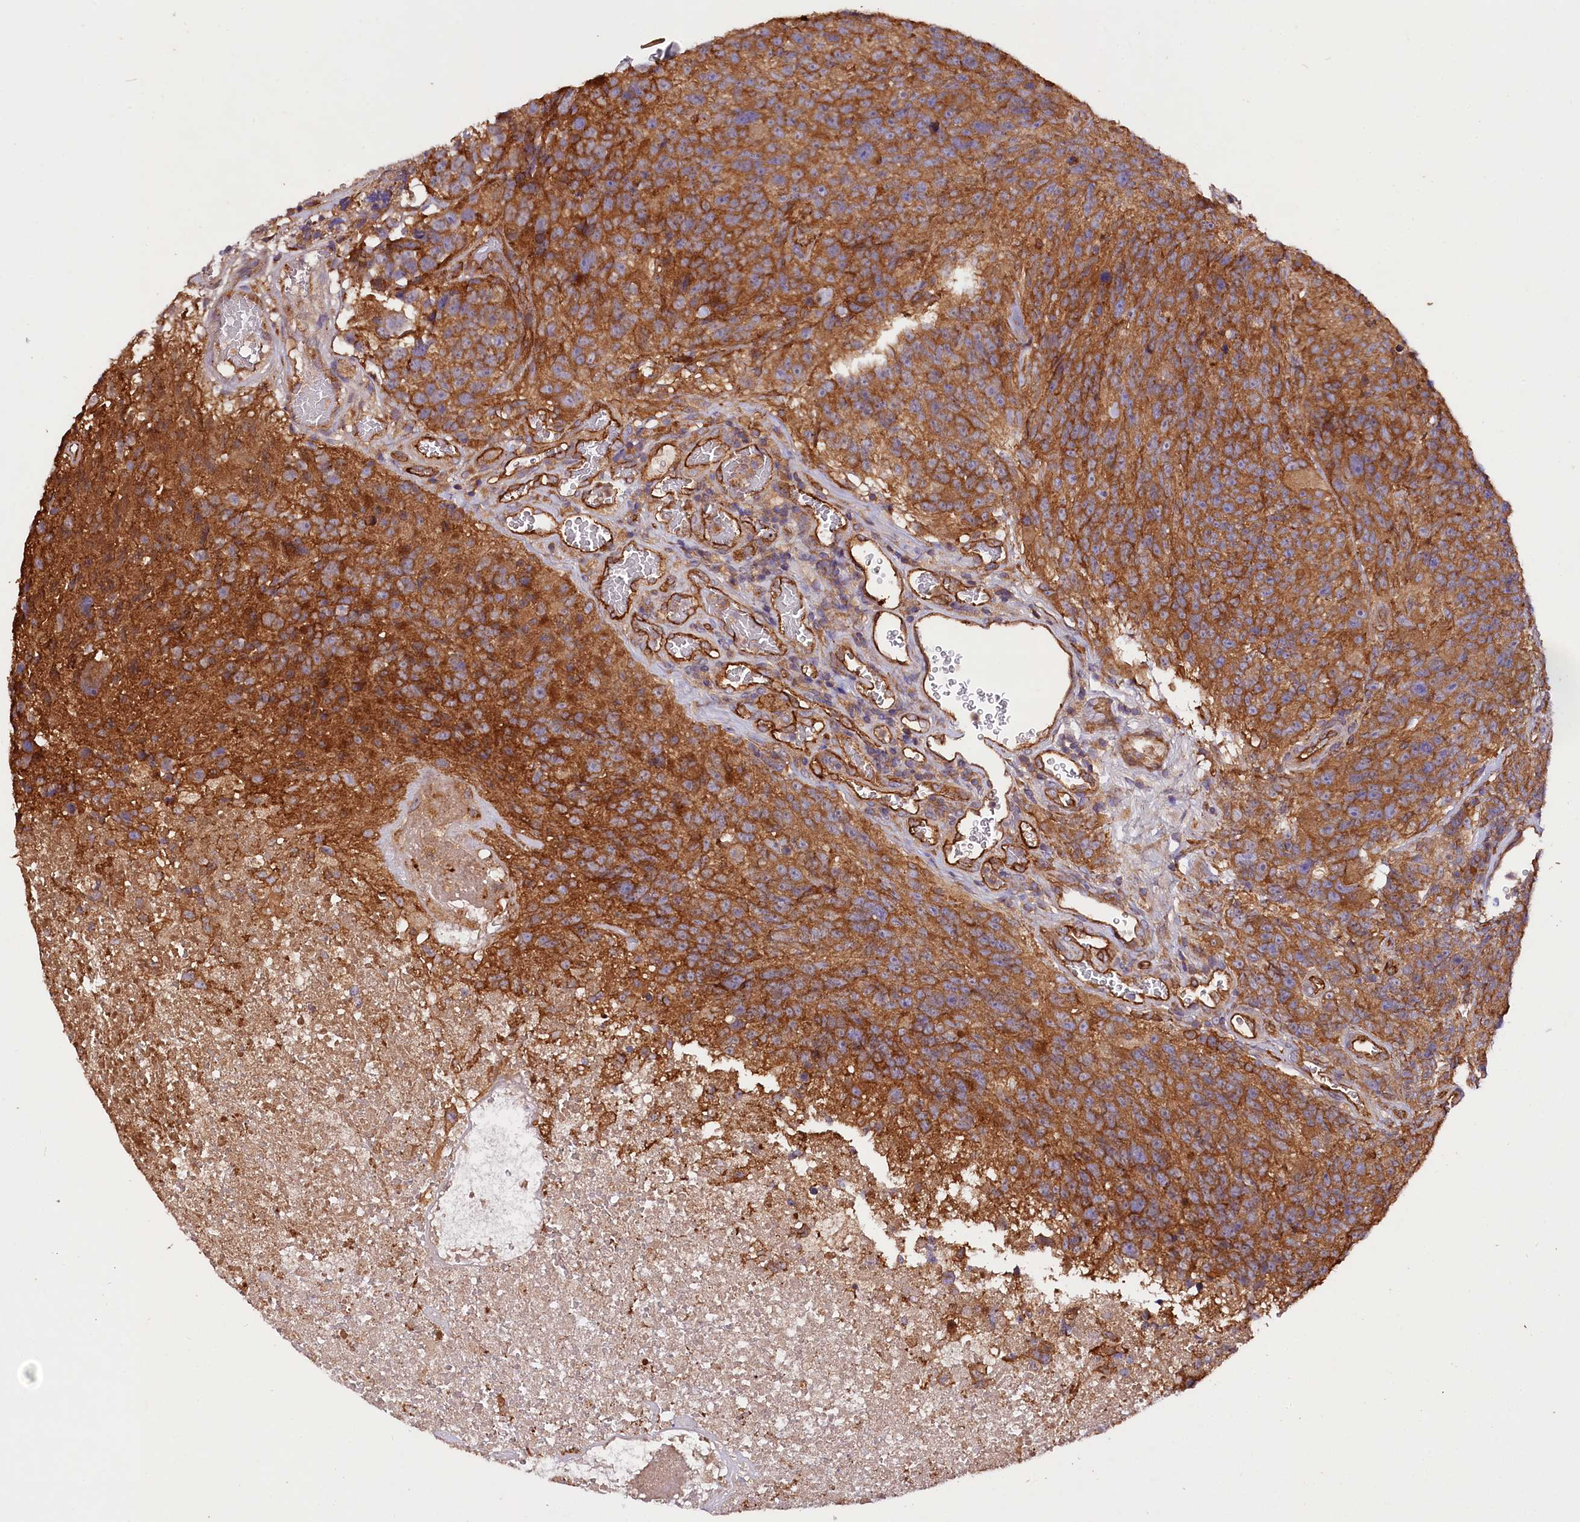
{"staining": {"intensity": "moderate", "quantity": ">75%", "location": "cytoplasmic/membranous"}, "tissue": "glioma", "cell_type": "Tumor cells", "image_type": "cancer", "snomed": [{"axis": "morphology", "description": "Glioma, malignant, High grade"}, {"axis": "topography", "description": "Brain"}], "caption": "Immunohistochemistry (IHC) micrograph of neoplastic tissue: malignant glioma (high-grade) stained using immunohistochemistry displays medium levels of moderate protein expression localized specifically in the cytoplasmic/membranous of tumor cells, appearing as a cytoplasmic/membranous brown color.", "gene": "CEP295", "patient": {"sex": "male", "age": 76}}